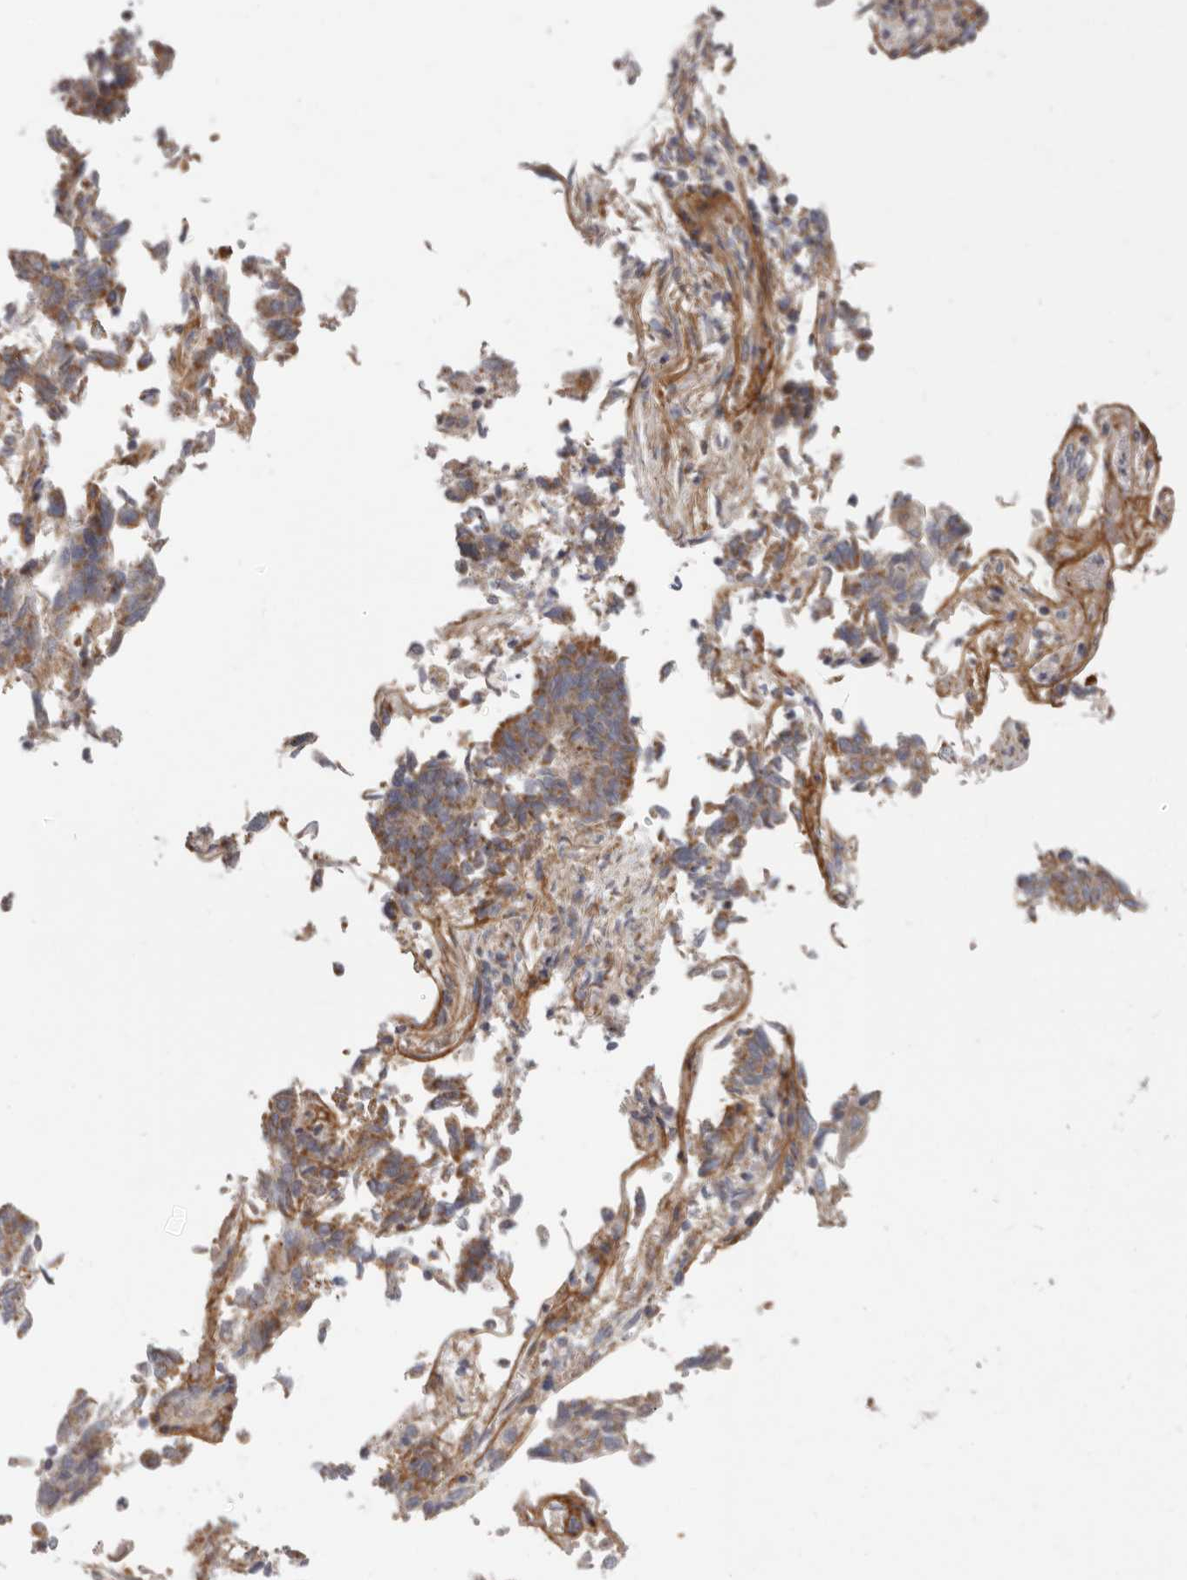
{"staining": {"intensity": "moderate", "quantity": ">75%", "location": "cytoplasmic/membranous"}, "tissue": "endometrial cancer", "cell_type": "Tumor cells", "image_type": "cancer", "snomed": [{"axis": "morphology", "description": "Adenocarcinoma, NOS"}, {"axis": "topography", "description": "Endometrium"}], "caption": "There is medium levels of moderate cytoplasmic/membranous expression in tumor cells of adenocarcinoma (endometrial), as demonstrated by immunohistochemical staining (brown color).", "gene": "MRPS10", "patient": {"sex": "female", "age": 80}}